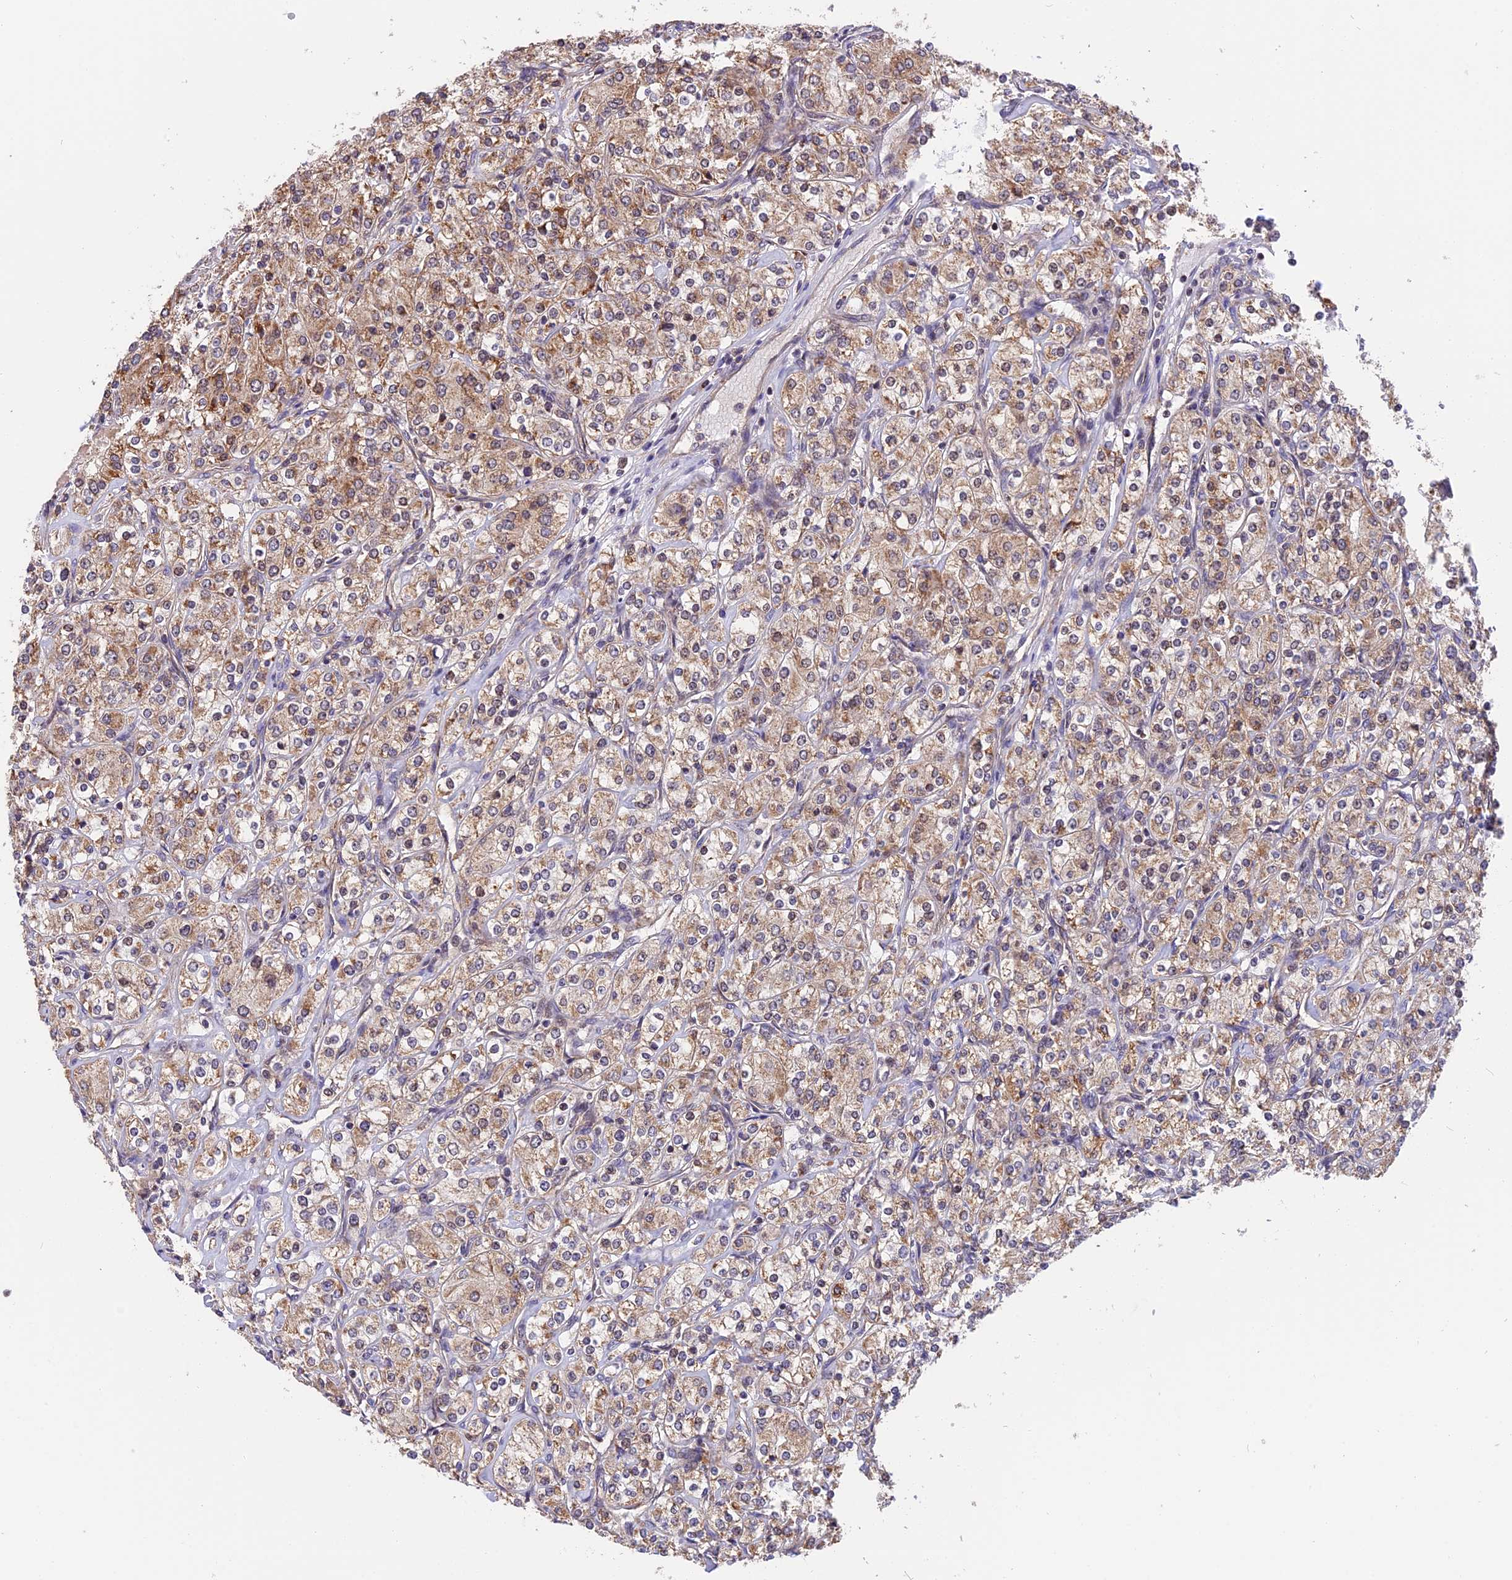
{"staining": {"intensity": "weak", "quantity": ">75%", "location": "cytoplasmic/membranous"}, "tissue": "renal cancer", "cell_type": "Tumor cells", "image_type": "cancer", "snomed": [{"axis": "morphology", "description": "Adenocarcinoma, NOS"}, {"axis": "topography", "description": "Kidney"}], "caption": "The histopathology image reveals staining of renal cancer, revealing weak cytoplasmic/membranous protein staining (brown color) within tumor cells.", "gene": "RERGL", "patient": {"sex": "male", "age": 77}}